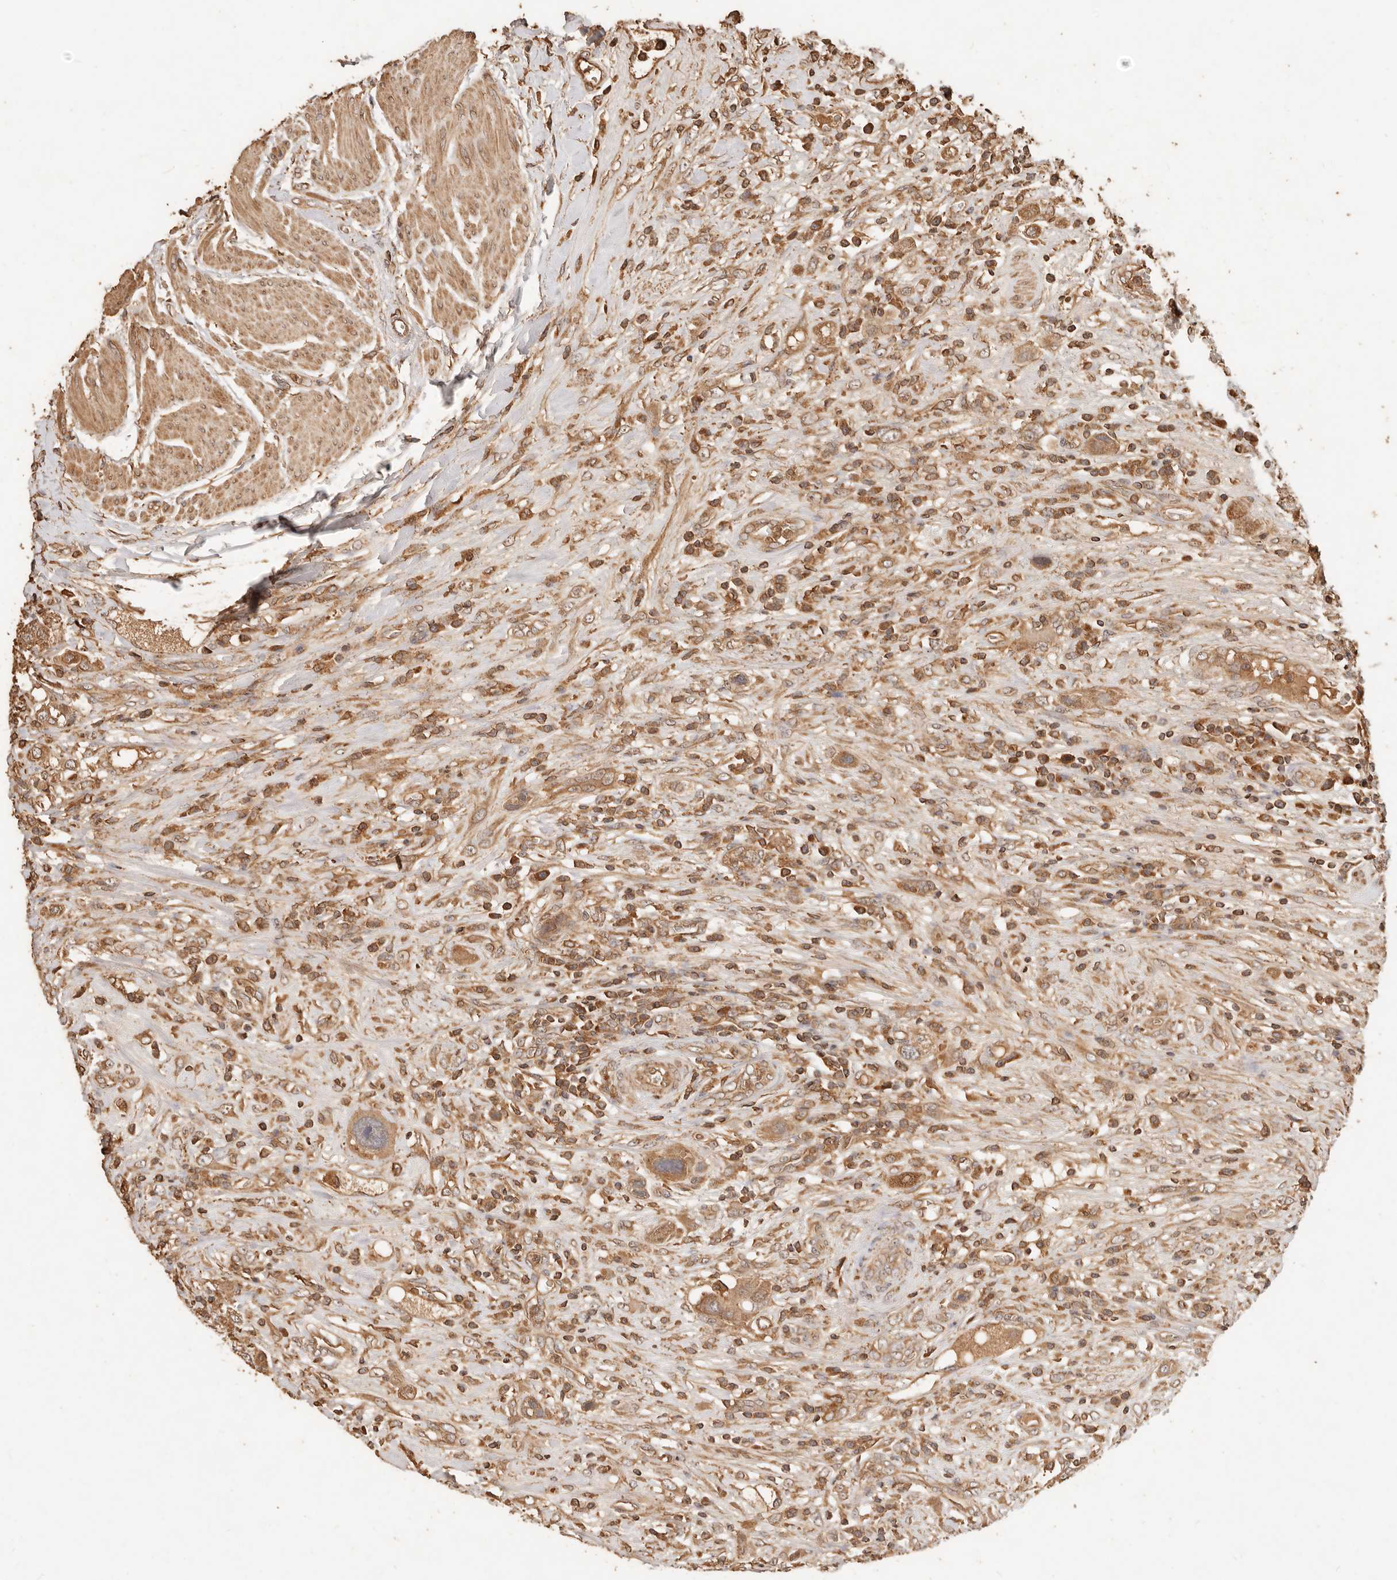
{"staining": {"intensity": "moderate", "quantity": ">75%", "location": "cytoplasmic/membranous"}, "tissue": "urothelial cancer", "cell_type": "Tumor cells", "image_type": "cancer", "snomed": [{"axis": "morphology", "description": "Urothelial carcinoma, High grade"}, {"axis": "topography", "description": "Urinary bladder"}], "caption": "Immunohistochemistry (IHC) of human urothelial carcinoma (high-grade) demonstrates medium levels of moderate cytoplasmic/membranous positivity in about >75% of tumor cells. The protein is stained brown, and the nuclei are stained in blue (DAB IHC with brightfield microscopy, high magnification).", "gene": "FAM180B", "patient": {"sex": "male", "age": 50}}